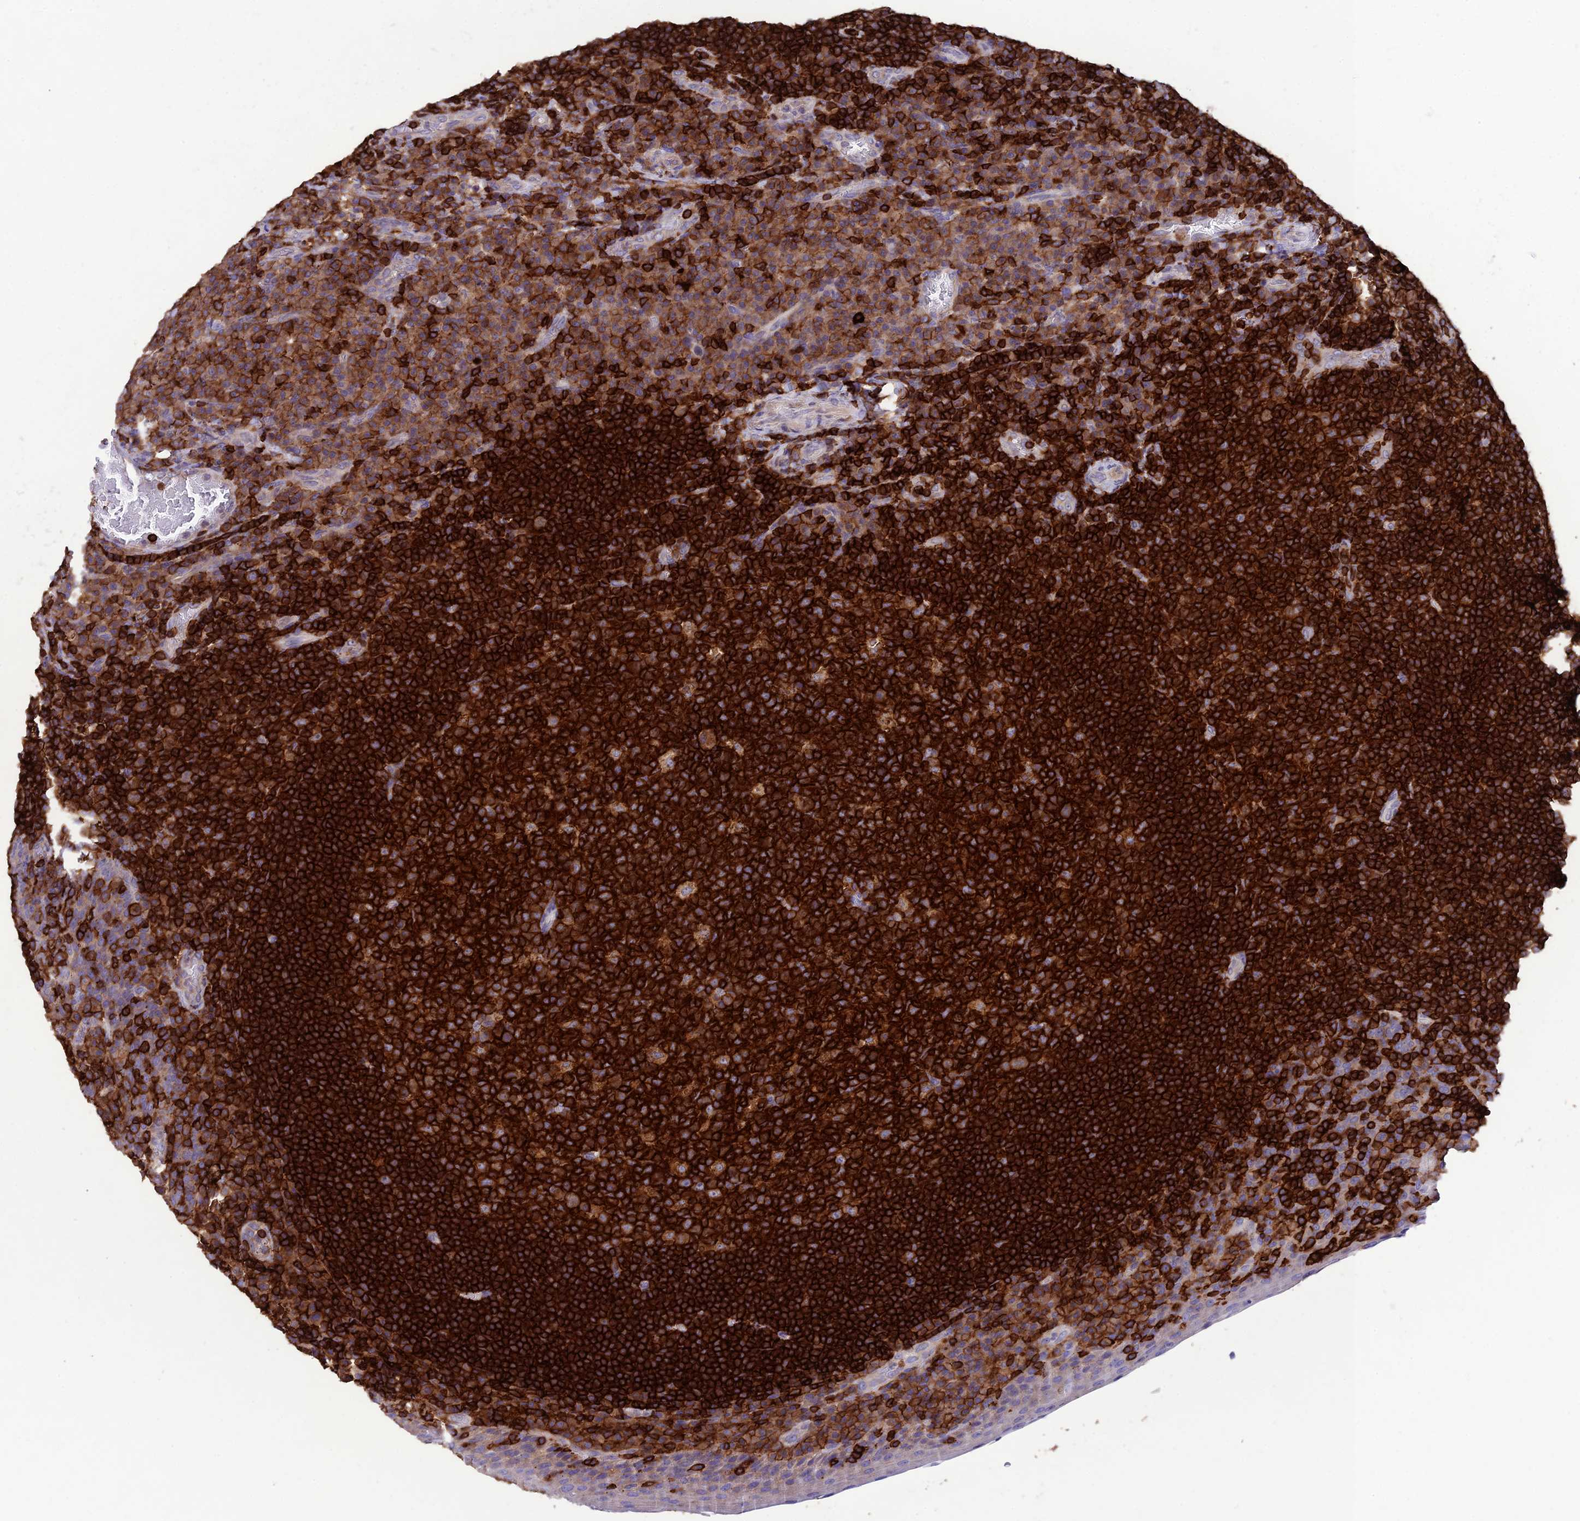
{"staining": {"intensity": "strong", "quantity": ">75%", "location": "cytoplasmic/membranous"}, "tissue": "tonsil", "cell_type": "Germinal center cells", "image_type": "normal", "snomed": [{"axis": "morphology", "description": "Normal tissue, NOS"}, {"axis": "topography", "description": "Tonsil"}], "caption": "A brown stain shows strong cytoplasmic/membranous expression of a protein in germinal center cells of benign tonsil.", "gene": "PTPRCAP", "patient": {"sex": "male", "age": 17}}